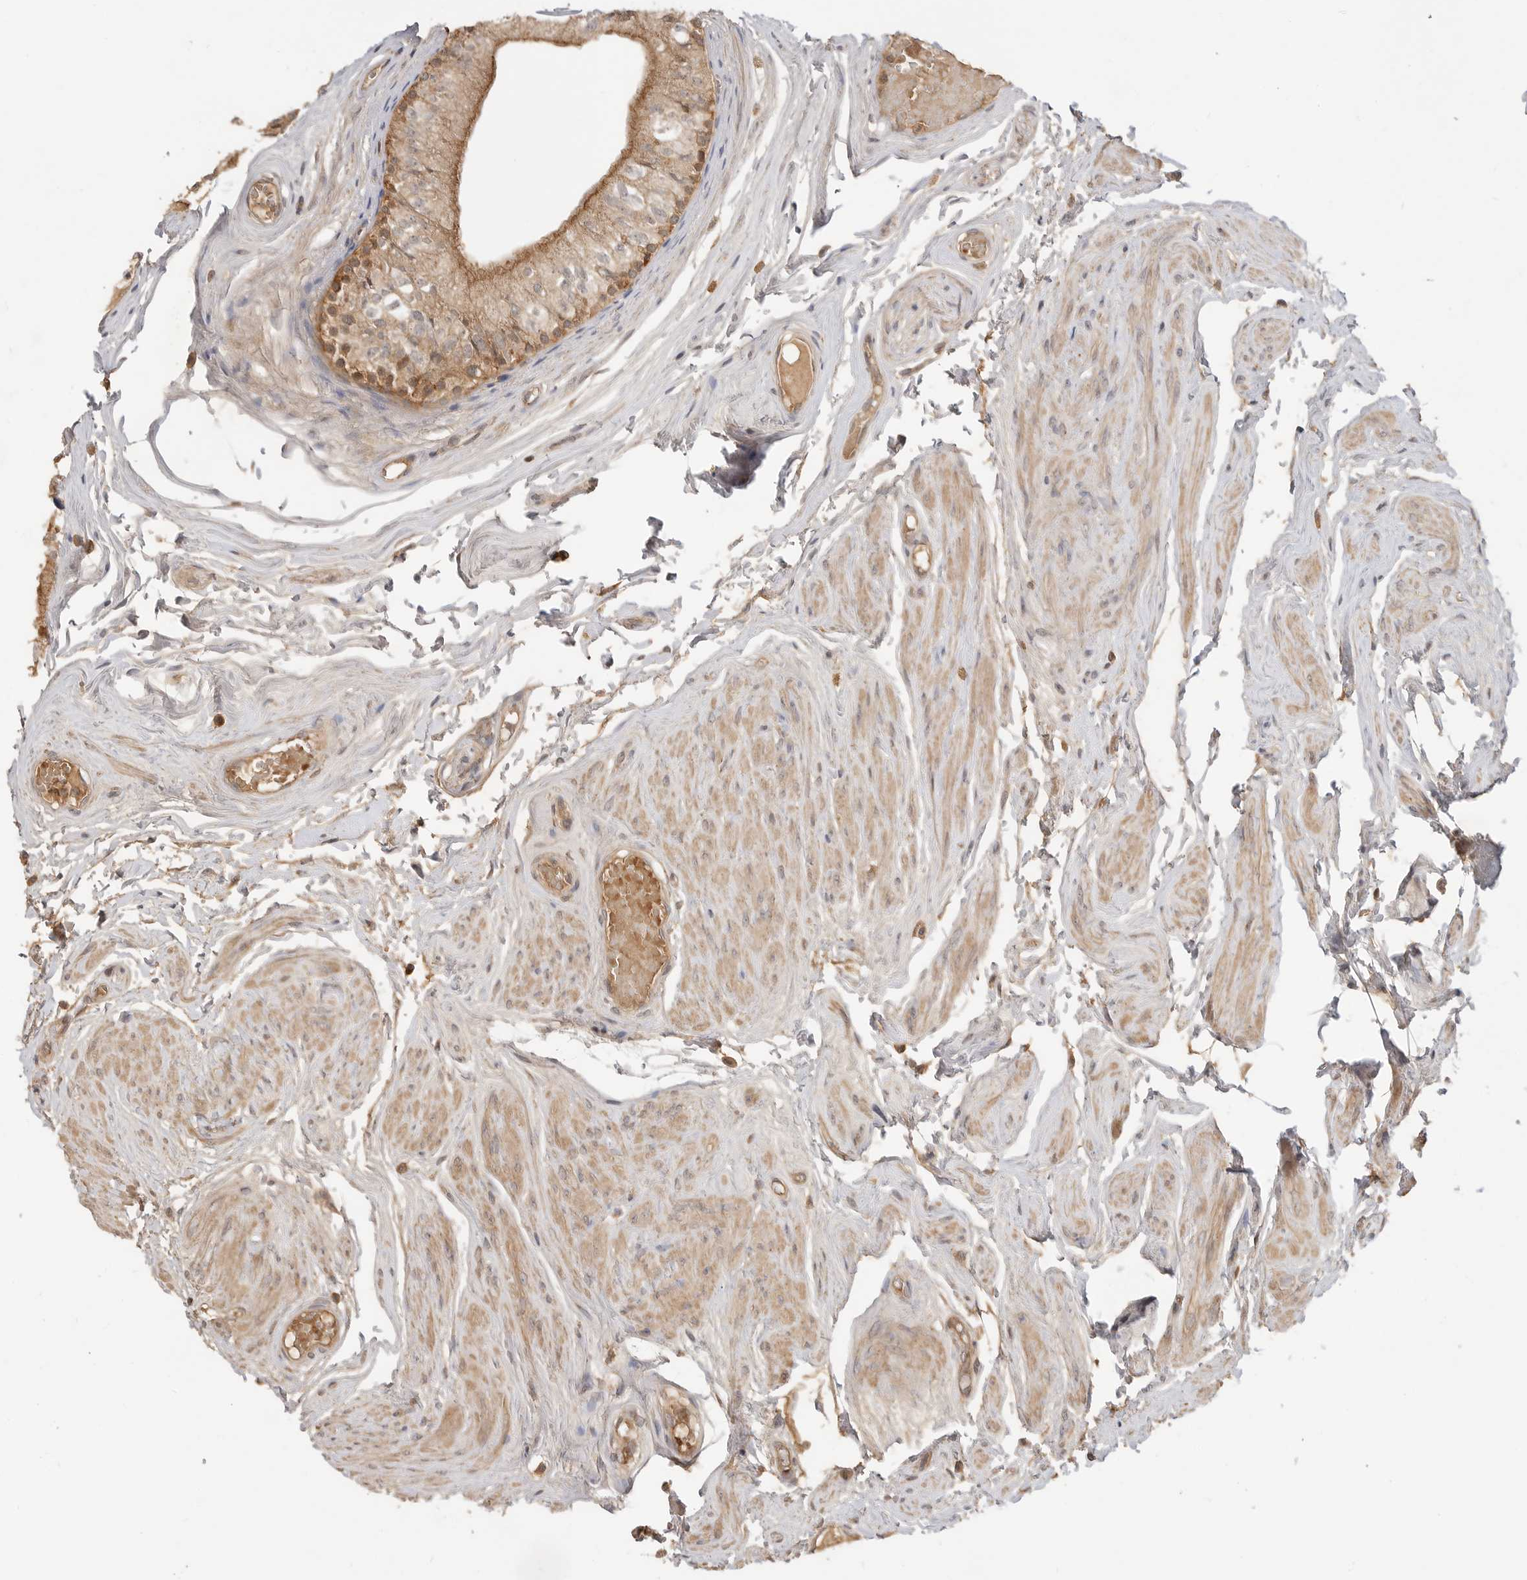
{"staining": {"intensity": "moderate", "quantity": ">75%", "location": "cytoplasmic/membranous"}, "tissue": "epididymis", "cell_type": "Glandular cells", "image_type": "normal", "snomed": [{"axis": "morphology", "description": "Normal tissue, NOS"}, {"axis": "topography", "description": "Epididymis"}], "caption": "Immunohistochemical staining of normal epididymis demonstrates medium levels of moderate cytoplasmic/membranous staining in approximately >75% of glandular cells. Immunohistochemistry stains the protein in brown and the nuclei are stained blue.", "gene": "CLDN12", "patient": {"sex": "male", "age": 79}}